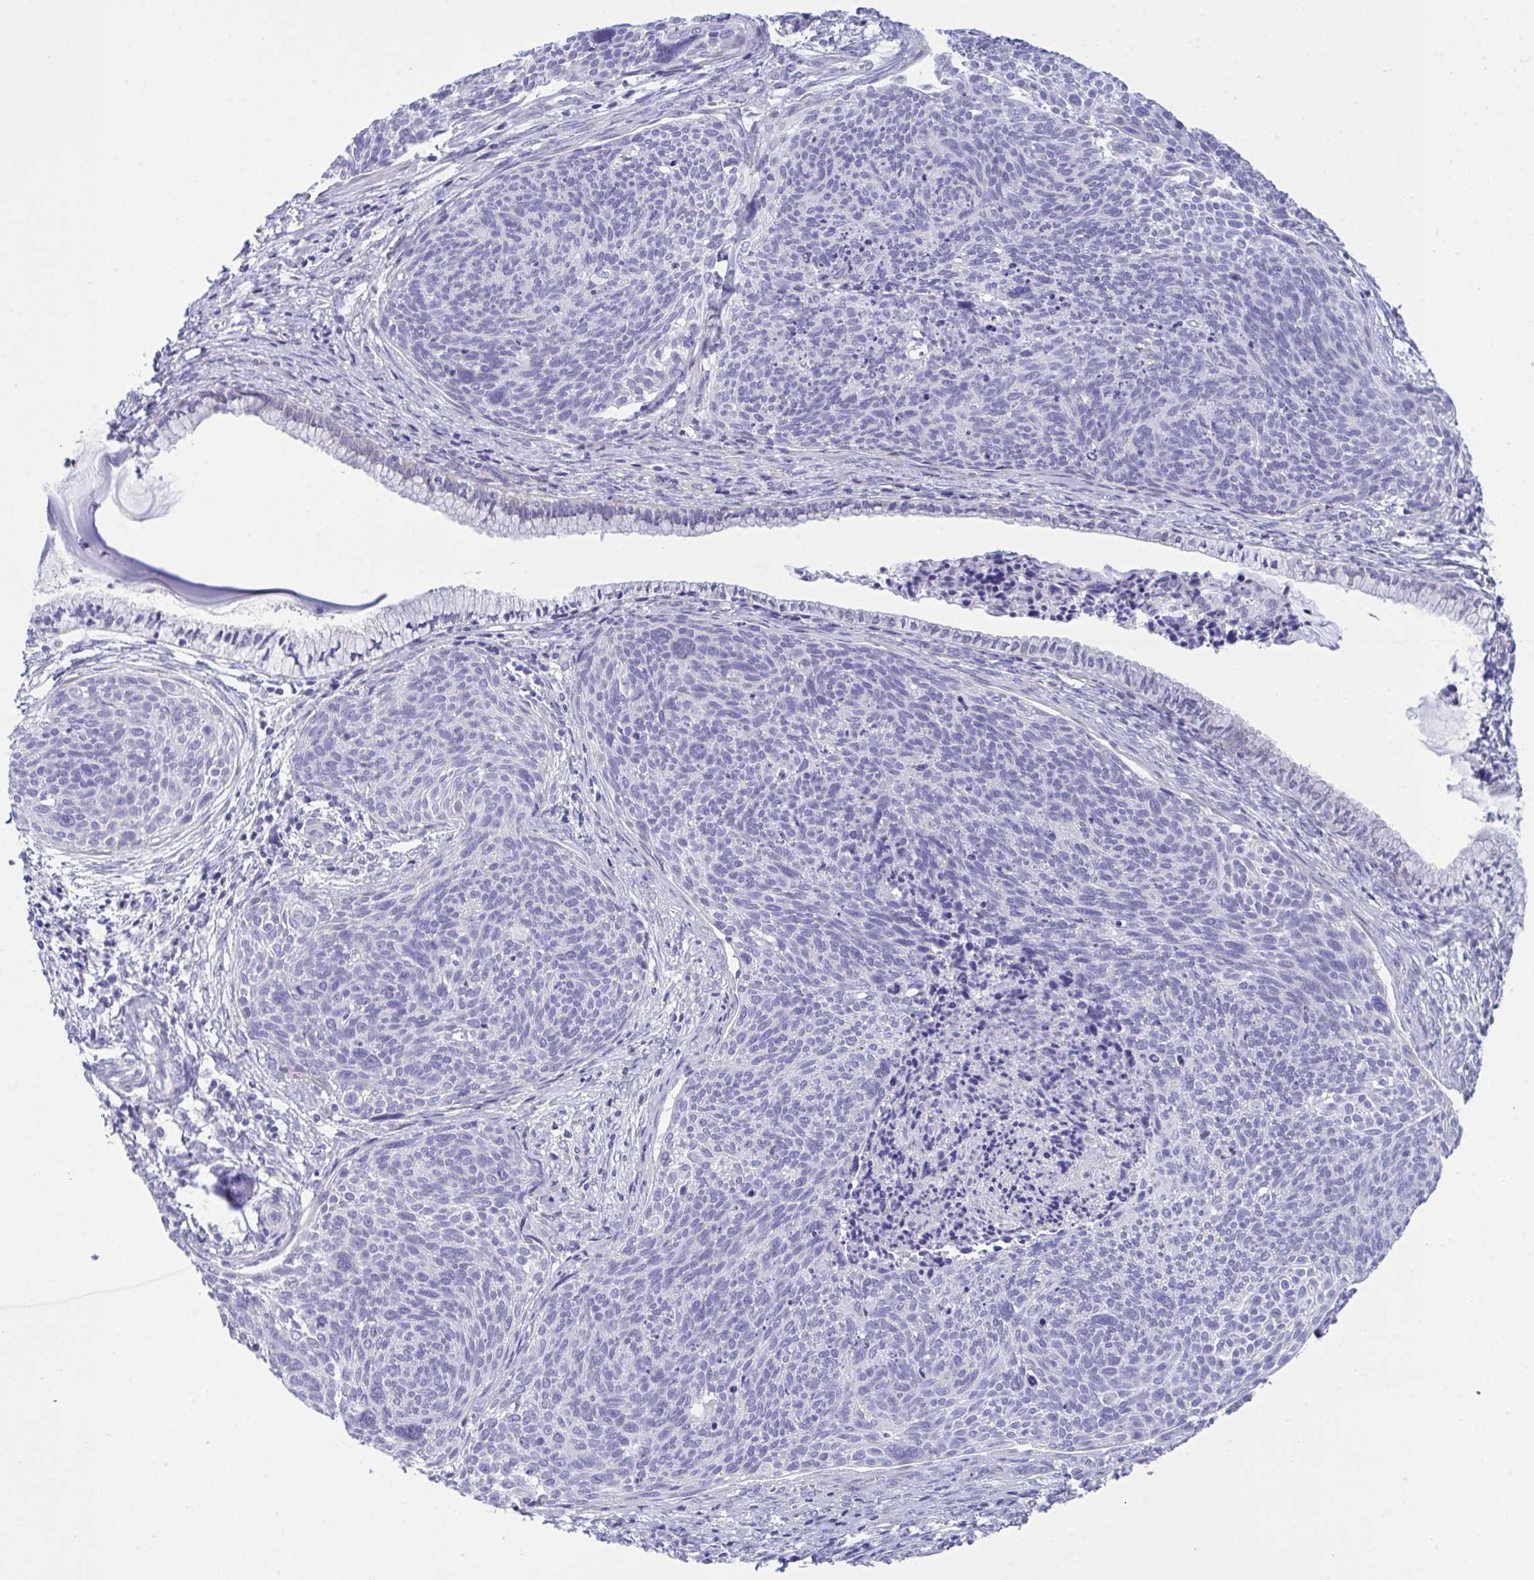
{"staining": {"intensity": "negative", "quantity": "none", "location": "none"}, "tissue": "cervical cancer", "cell_type": "Tumor cells", "image_type": "cancer", "snomed": [{"axis": "morphology", "description": "Squamous cell carcinoma, NOS"}, {"axis": "topography", "description": "Cervix"}], "caption": "Cervical squamous cell carcinoma stained for a protein using immunohistochemistry demonstrates no positivity tumor cells.", "gene": "MED9", "patient": {"sex": "female", "age": 49}}